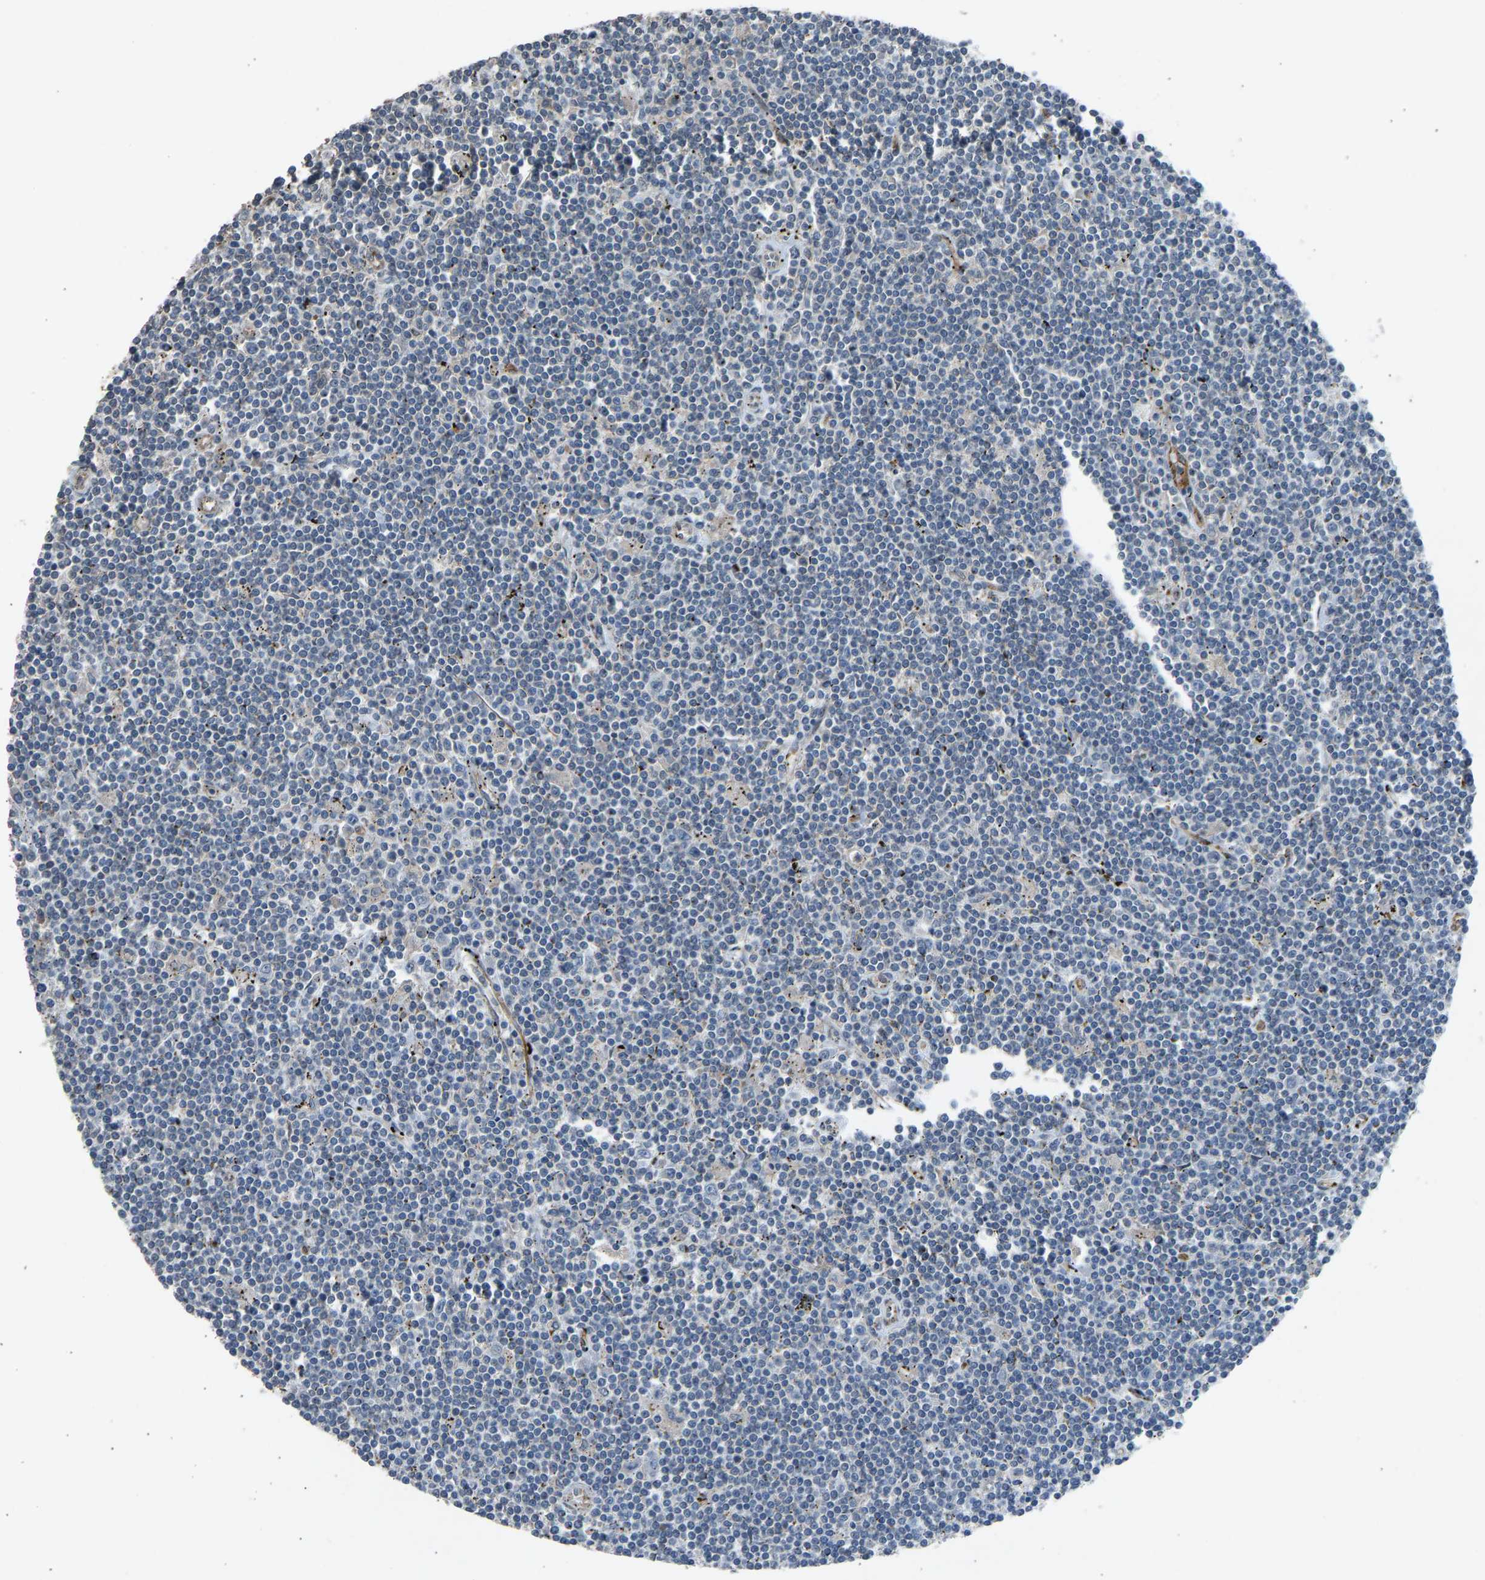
{"staining": {"intensity": "negative", "quantity": "none", "location": "none"}, "tissue": "lymphoma", "cell_type": "Tumor cells", "image_type": "cancer", "snomed": [{"axis": "morphology", "description": "Malignant lymphoma, non-Hodgkin's type, Low grade"}, {"axis": "topography", "description": "Spleen"}], "caption": "A photomicrograph of human low-grade malignant lymphoma, non-Hodgkin's type is negative for staining in tumor cells.", "gene": "SLC43A1", "patient": {"sex": "male", "age": 76}}